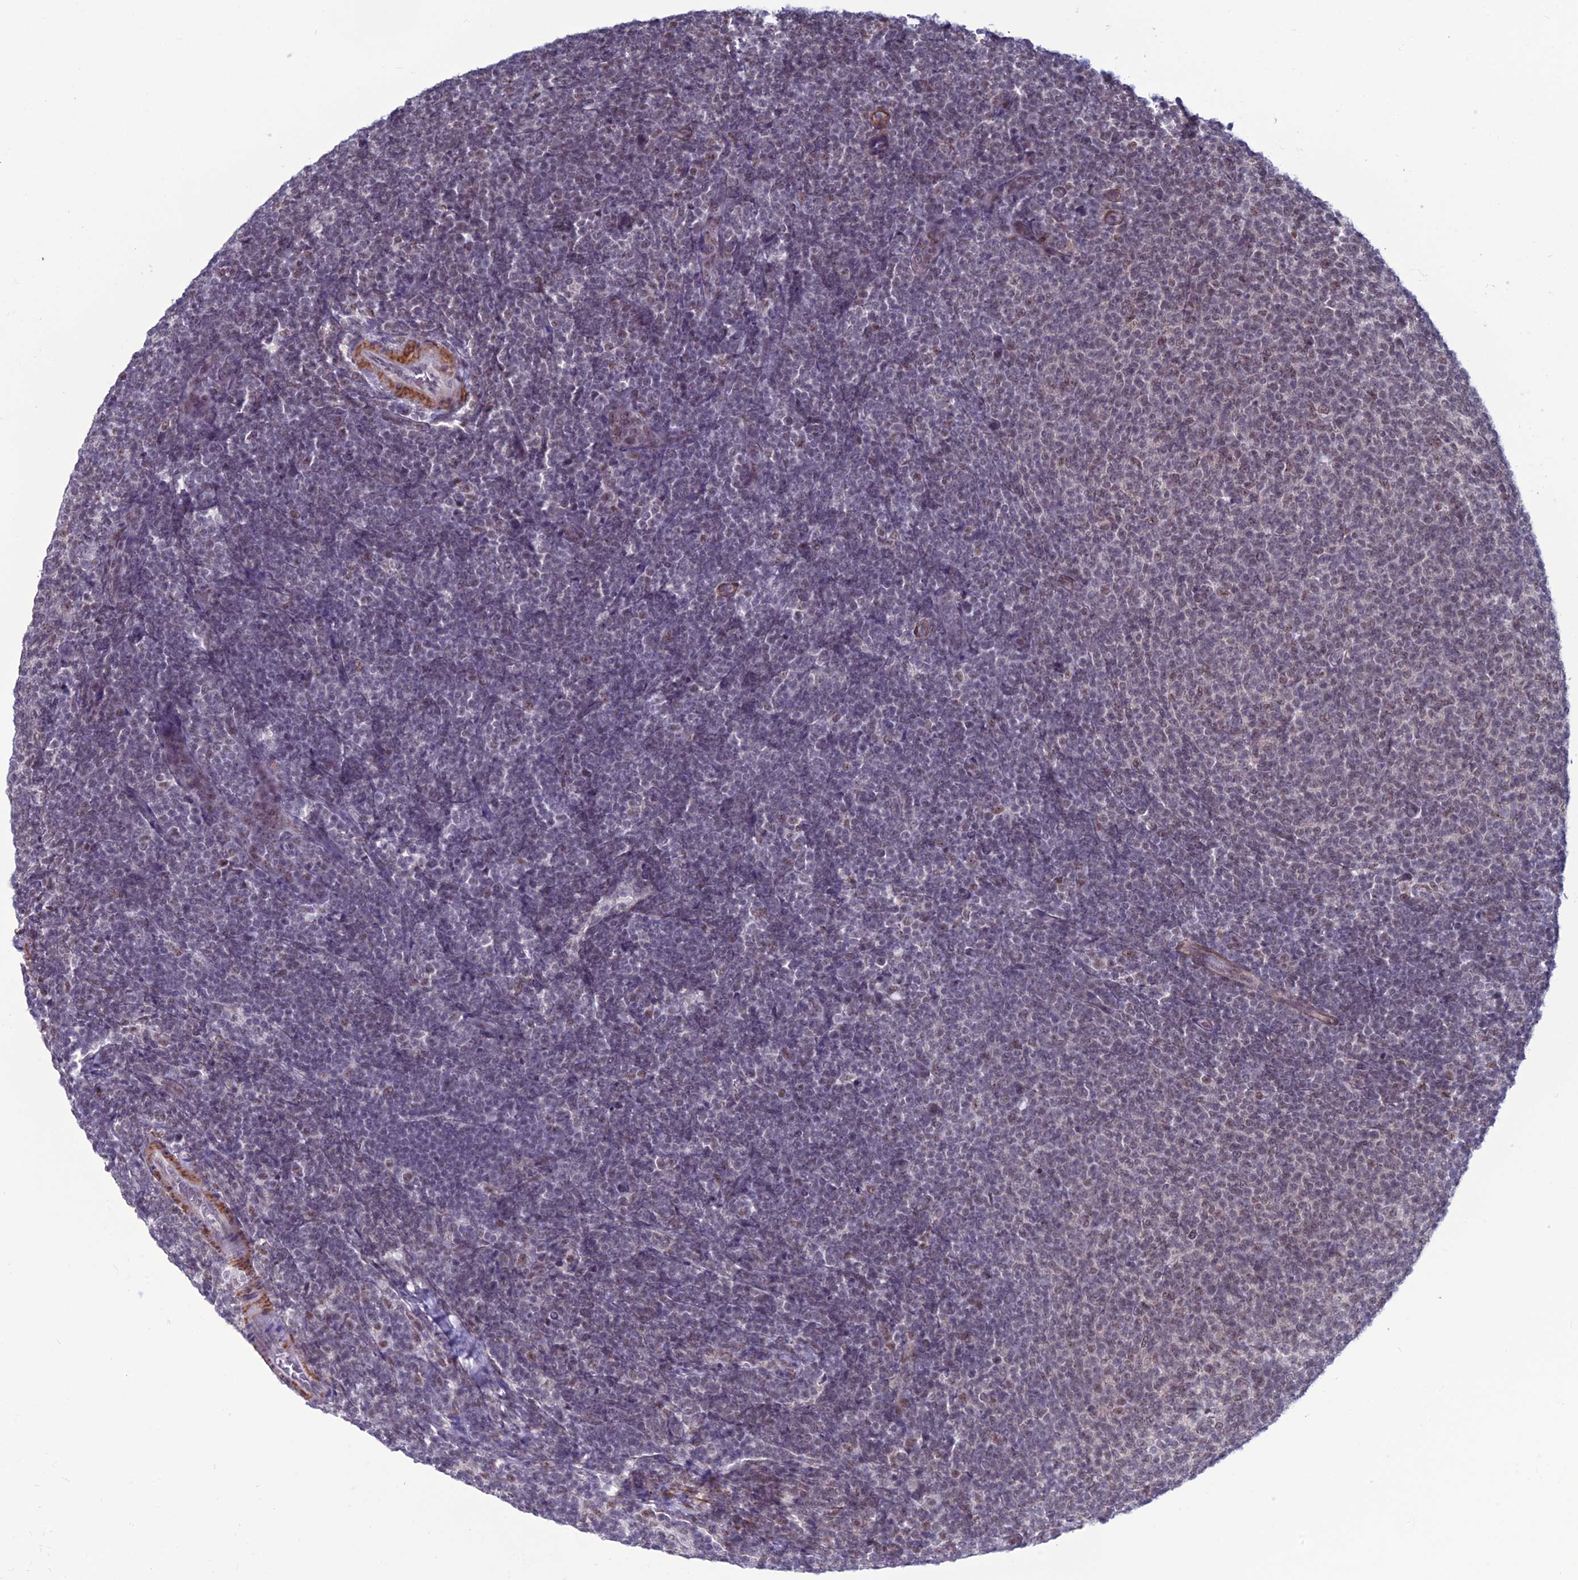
{"staining": {"intensity": "moderate", "quantity": "25%-75%", "location": "nuclear"}, "tissue": "lymphoma", "cell_type": "Tumor cells", "image_type": "cancer", "snomed": [{"axis": "morphology", "description": "Malignant lymphoma, non-Hodgkin's type, Low grade"}, {"axis": "topography", "description": "Lymph node"}], "caption": "Protein staining shows moderate nuclear expression in approximately 25%-75% of tumor cells in low-grade malignant lymphoma, non-Hodgkin's type.", "gene": "U2AF1", "patient": {"sex": "male", "age": 66}}